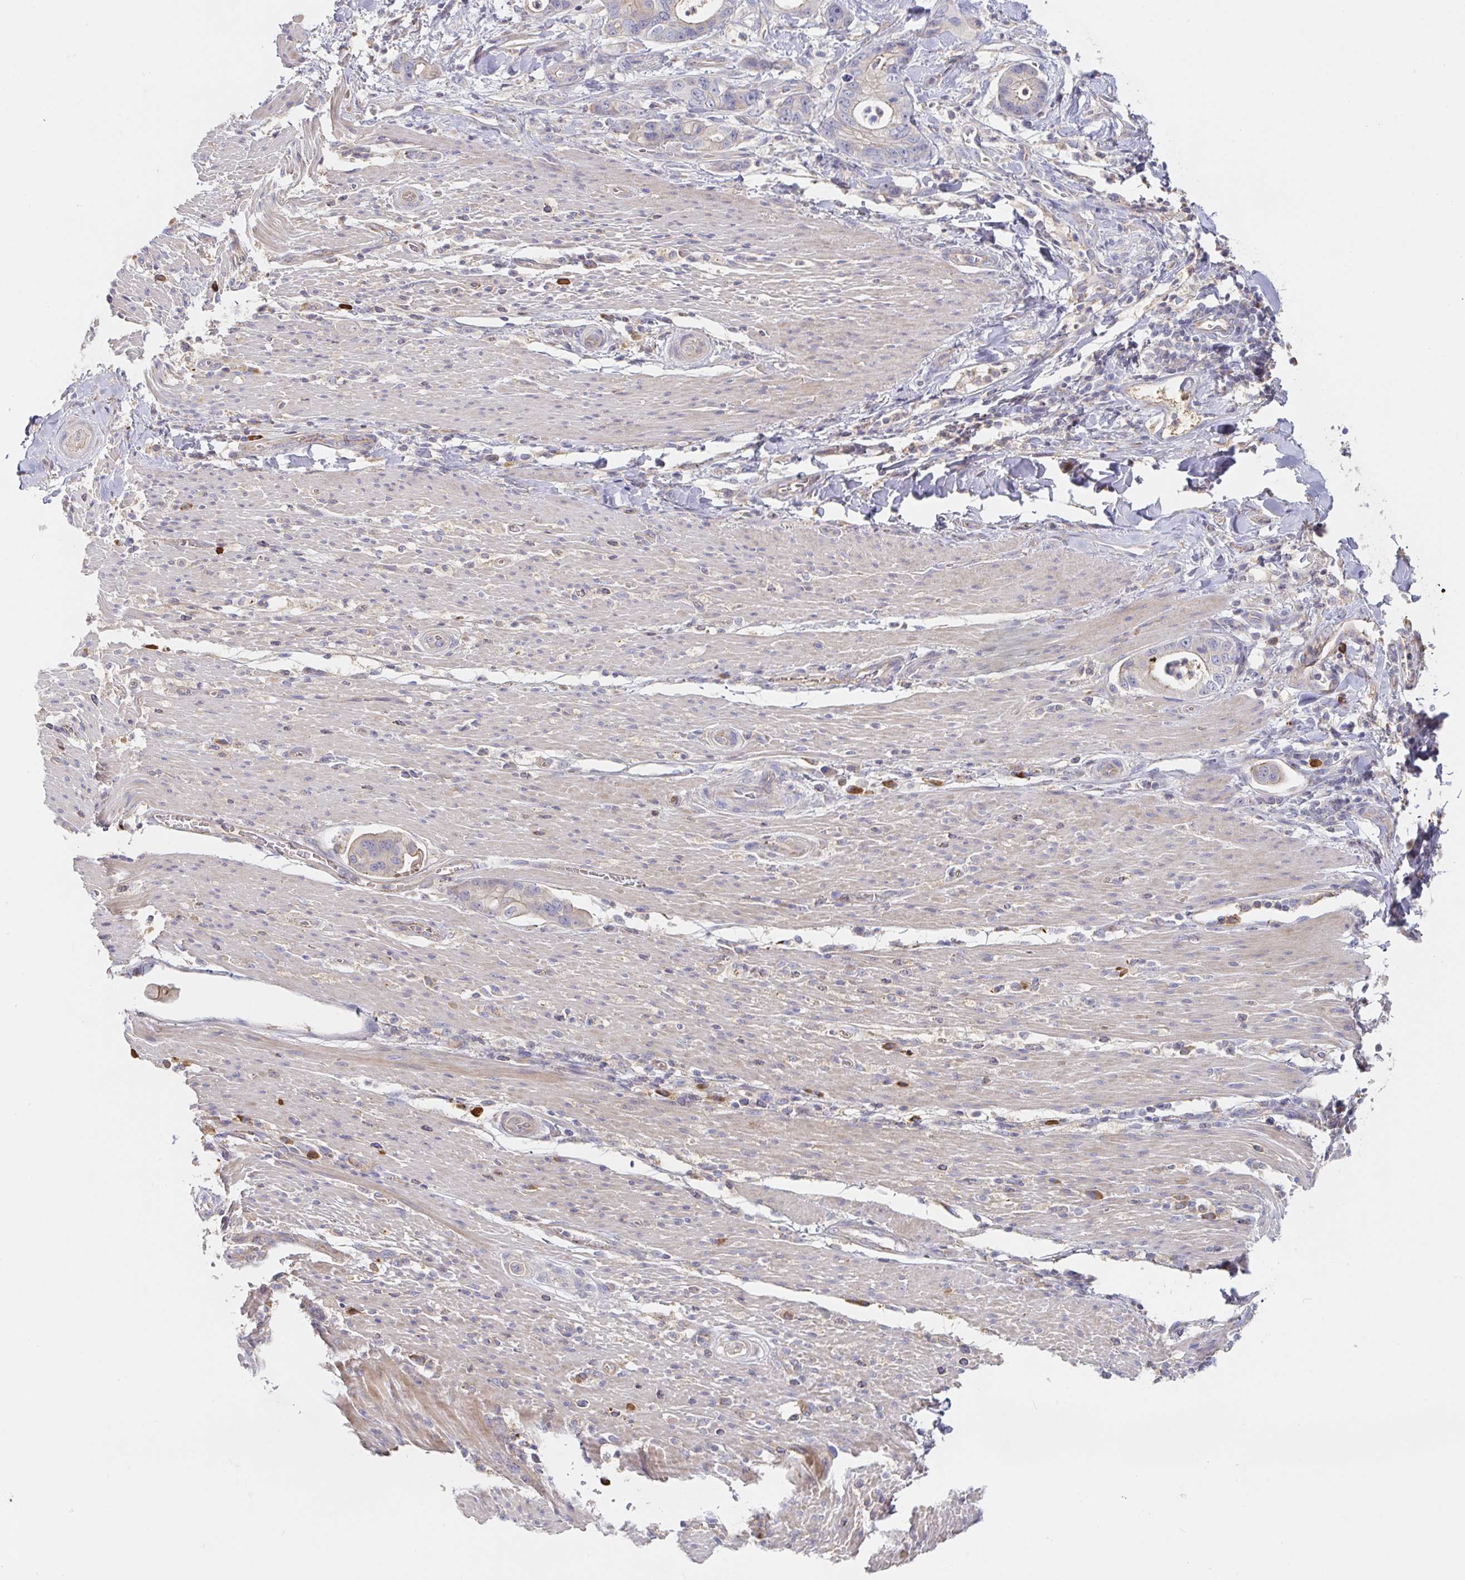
{"staining": {"intensity": "weak", "quantity": "<25%", "location": "cytoplasmic/membranous"}, "tissue": "pancreatic cancer", "cell_type": "Tumor cells", "image_type": "cancer", "snomed": [{"axis": "morphology", "description": "Adenocarcinoma, NOS"}, {"axis": "topography", "description": "Pancreas"}], "caption": "DAB immunohistochemical staining of human pancreatic adenocarcinoma shows no significant positivity in tumor cells. The staining was performed using DAB (3,3'-diaminobenzidine) to visualize the protein expression in brown, while the nuclei were stained in blue with hematoxylin (Magnification: 20x).", "gene": "IRAK2", "patient": {"sex": "male", "age": 68}}